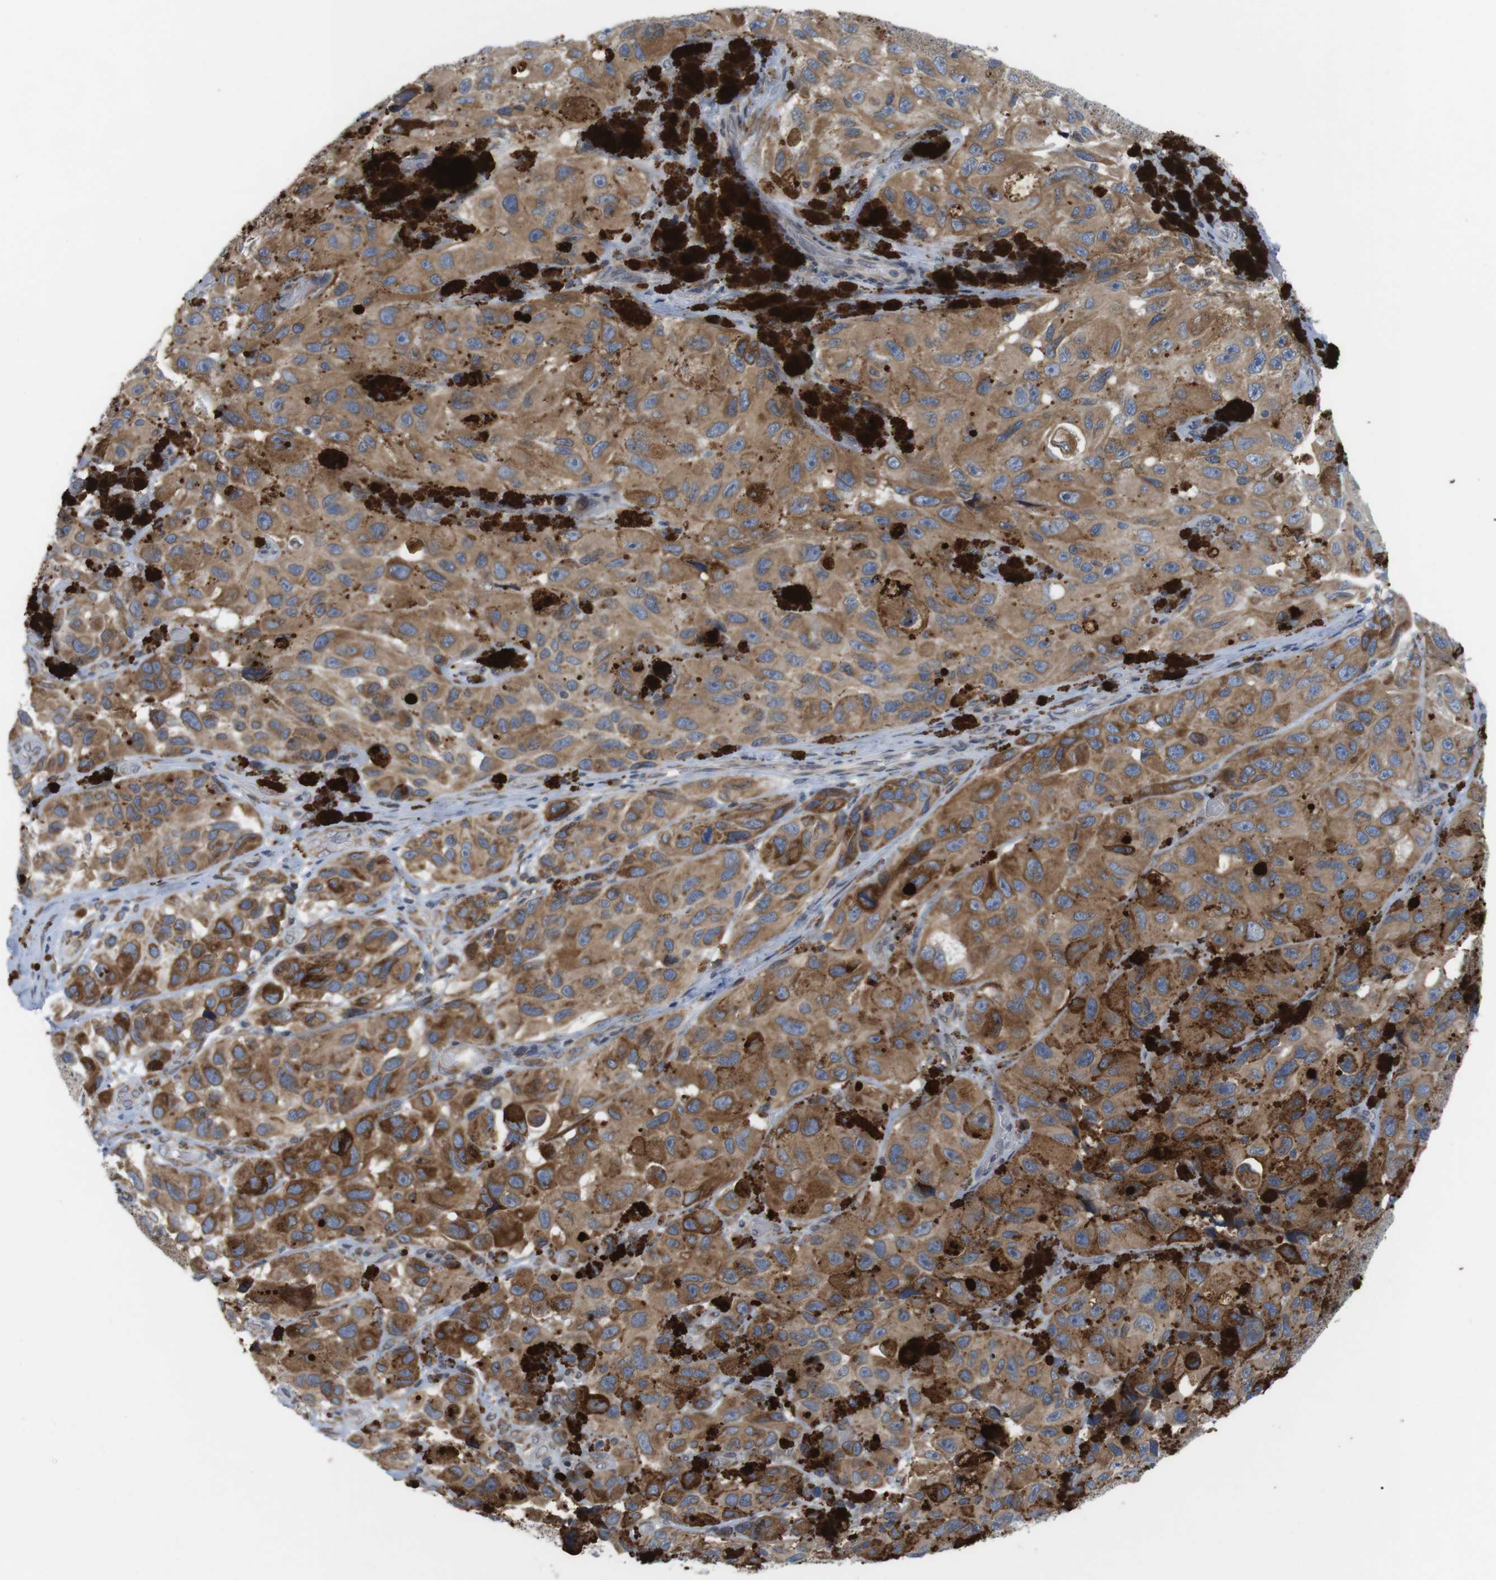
{"staining": {"intensity": "moderate", "quantity": ">75%", "location": "cytoplasmic/membranous"}, "tissue": "melanoma", "cell_type": "Tumor cells", "image_type": "cancer", "snomed": [{"axis": "morphology", "description": "Malignant melanoma, NOS"}, {"axis": "topography", "description": "Skin"}], "caption": "Protein staining of melanoma tissue reveals moderate cytoplasmic/membranous staining in approximately >75% of tumor cells.", "gene": "ERGIC3", "patient": {"sex": "female", "age": 73}}